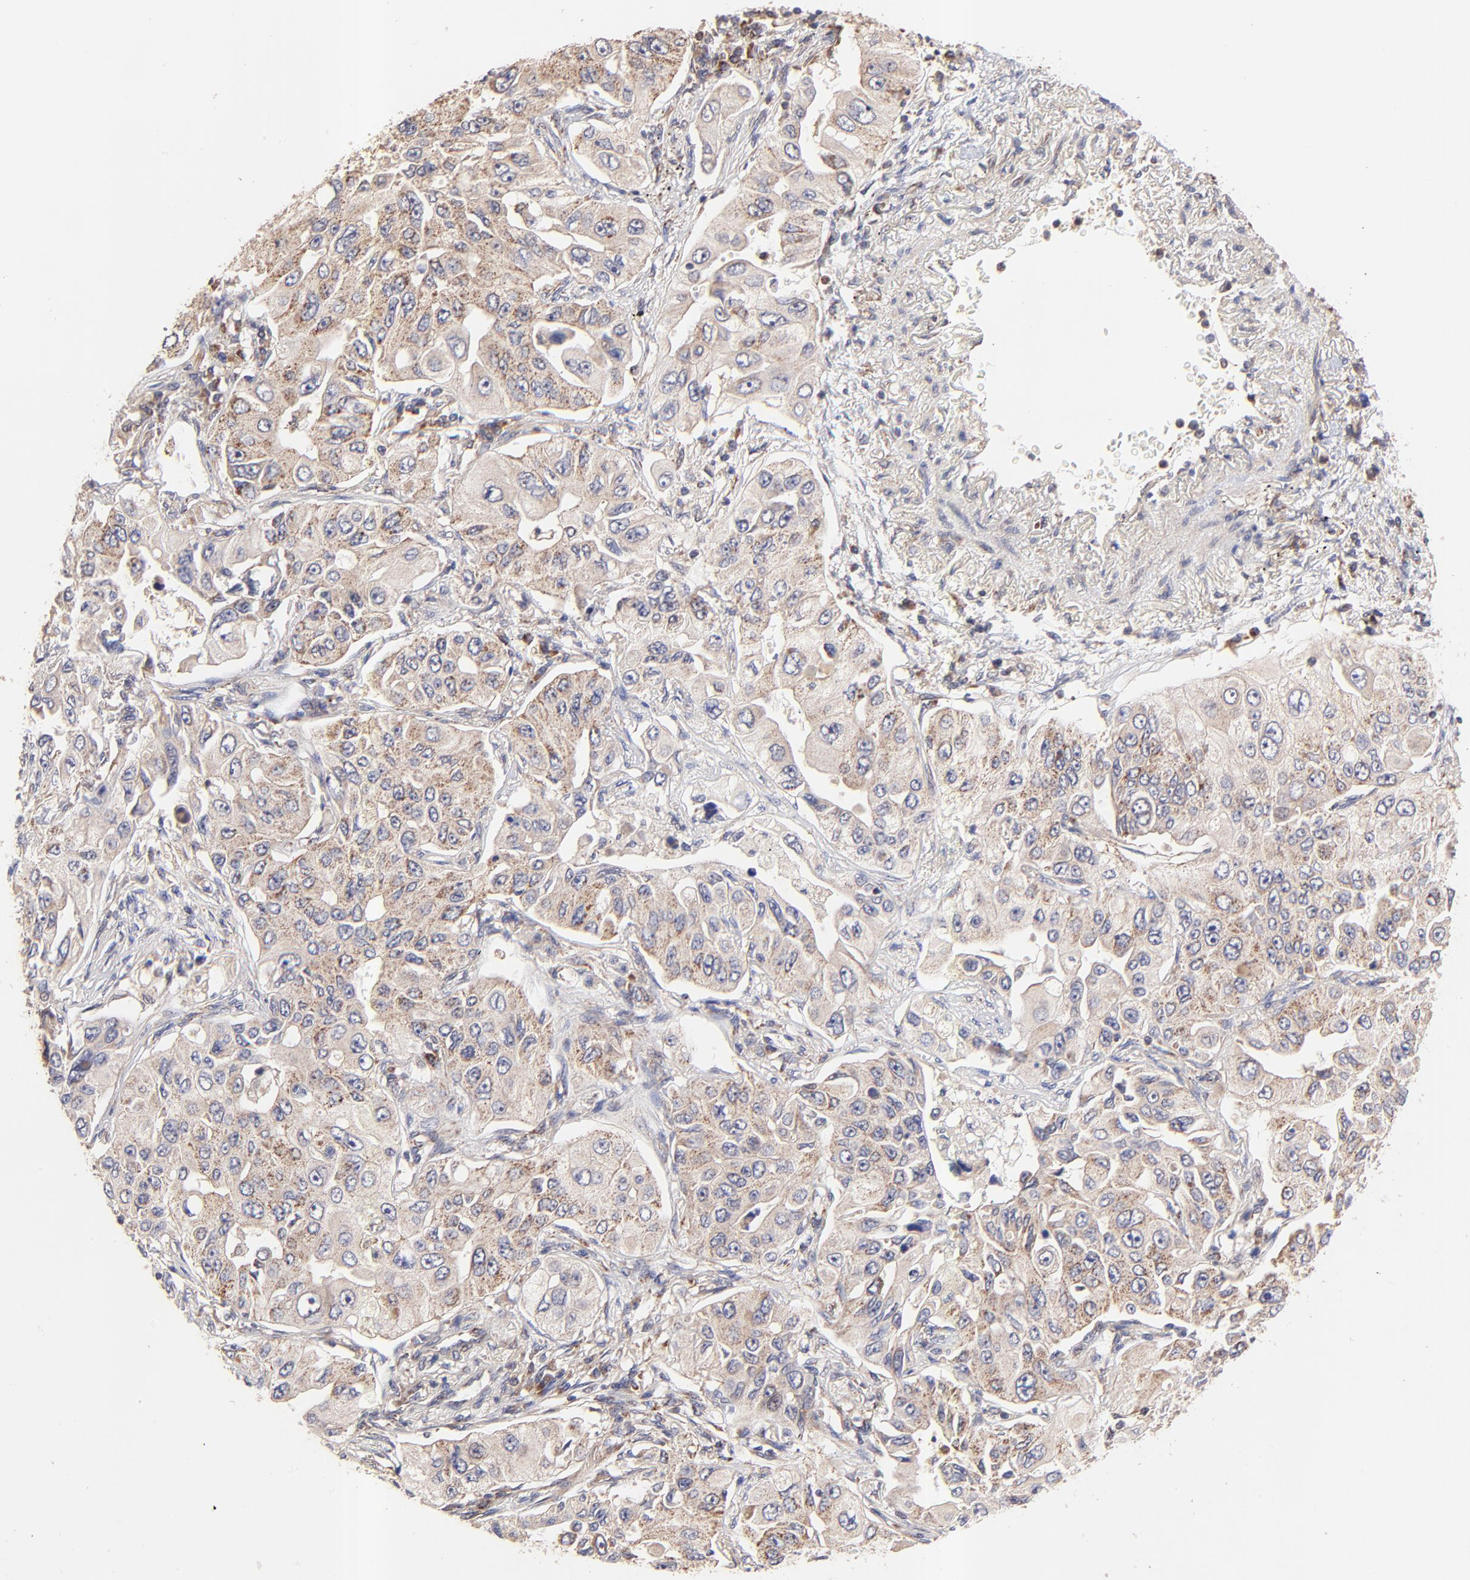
{"staining": {"intensity": "moderate", "quantity": ">75%", "location": "cytoplasmic/membranous"}, "tissue": "lung cancer", "cell_type": "Tumor cells", "image_type": "cancer", "snomed": [{"axis": "morphology", "description": "Adenocarcinoma, NOS"}, {"axis": "topography", "description": "Lung"}], "caption": "Protein expression analysis of adenocarcinoma (lung) shows moderate cytoplasmic/membranous staining in approximately >75% of tumor cells.", "gene": "BAIAP2L2", "patient": {"sex": "male", "age": 84}}